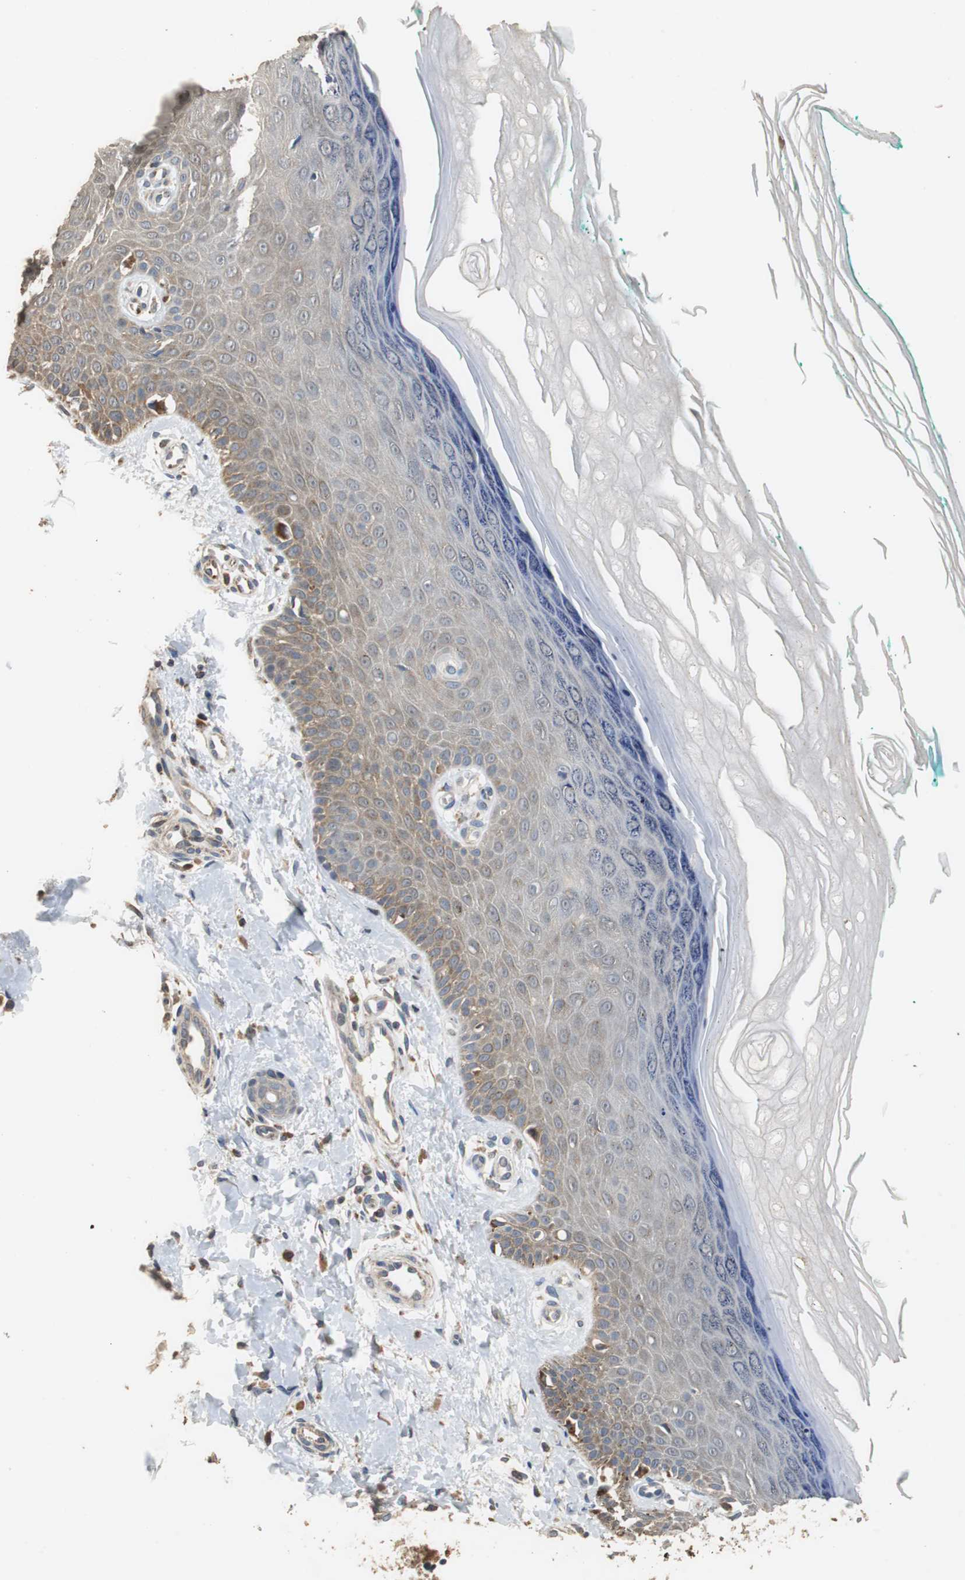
{"staining": {"intensity": "moderate", "quantity": ">75%", "location": "cytoplasmic/membranous"}, "tissue": "skin", "cell_type": "Fibroblasts", "image_type": "normal", "snomed": [{"axis": "morphology", "description": "Normal tissue, NOS"}, {"axis": "topography", "description": "Skin"}], "caption": "A medium amount of moderate cytoplasmic/membranous staining is identified in approximately >75% of fibroblasts in unremarkable skin.", "gene": "HMGCL", "patient": {"sex": "male", "age": 26}}